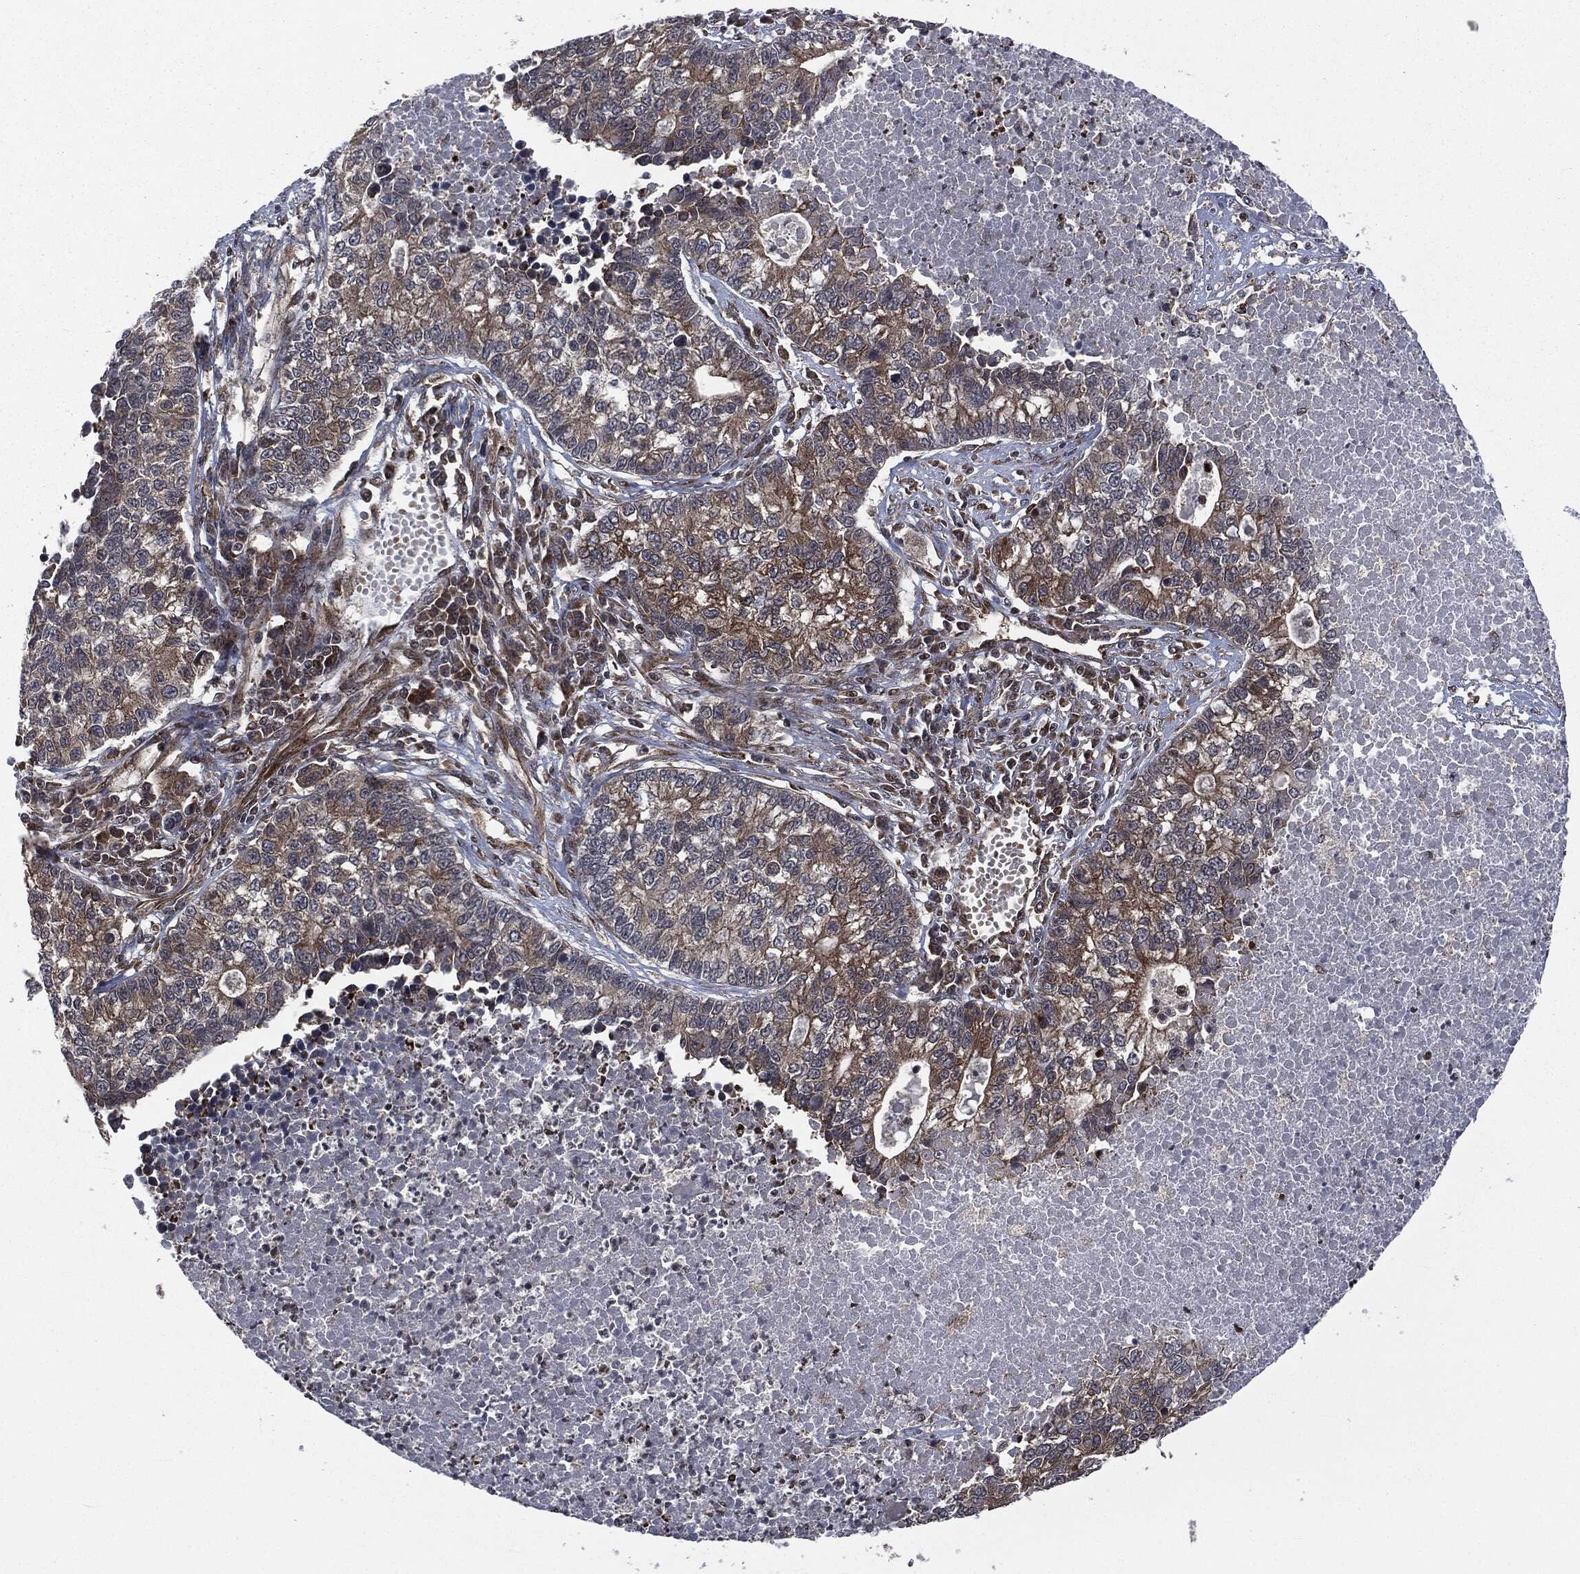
{"staining": {"intensity": "moderate", "quantity": "25%-75%", "location": "cytoplasmic/membranous"}, "tissue": "lung cancer", "cell_type": "Tumor cells", "image_type": "cancer", "snomed": [{"axis": "morphology", "description": "Adenocarcinoma, NOS"}, {"axis": "topography", "description": "Lung"}], "caption": "Tumor cells exhibit medium levels of moderate cytoplasmic/membranous staining in about 25%-75% of cells in lung cancer. (Brightfield microscopy of DAB IHC at high magnification).", "gene": "HRAS", "patient": {"sex": "male", "age": 57}}